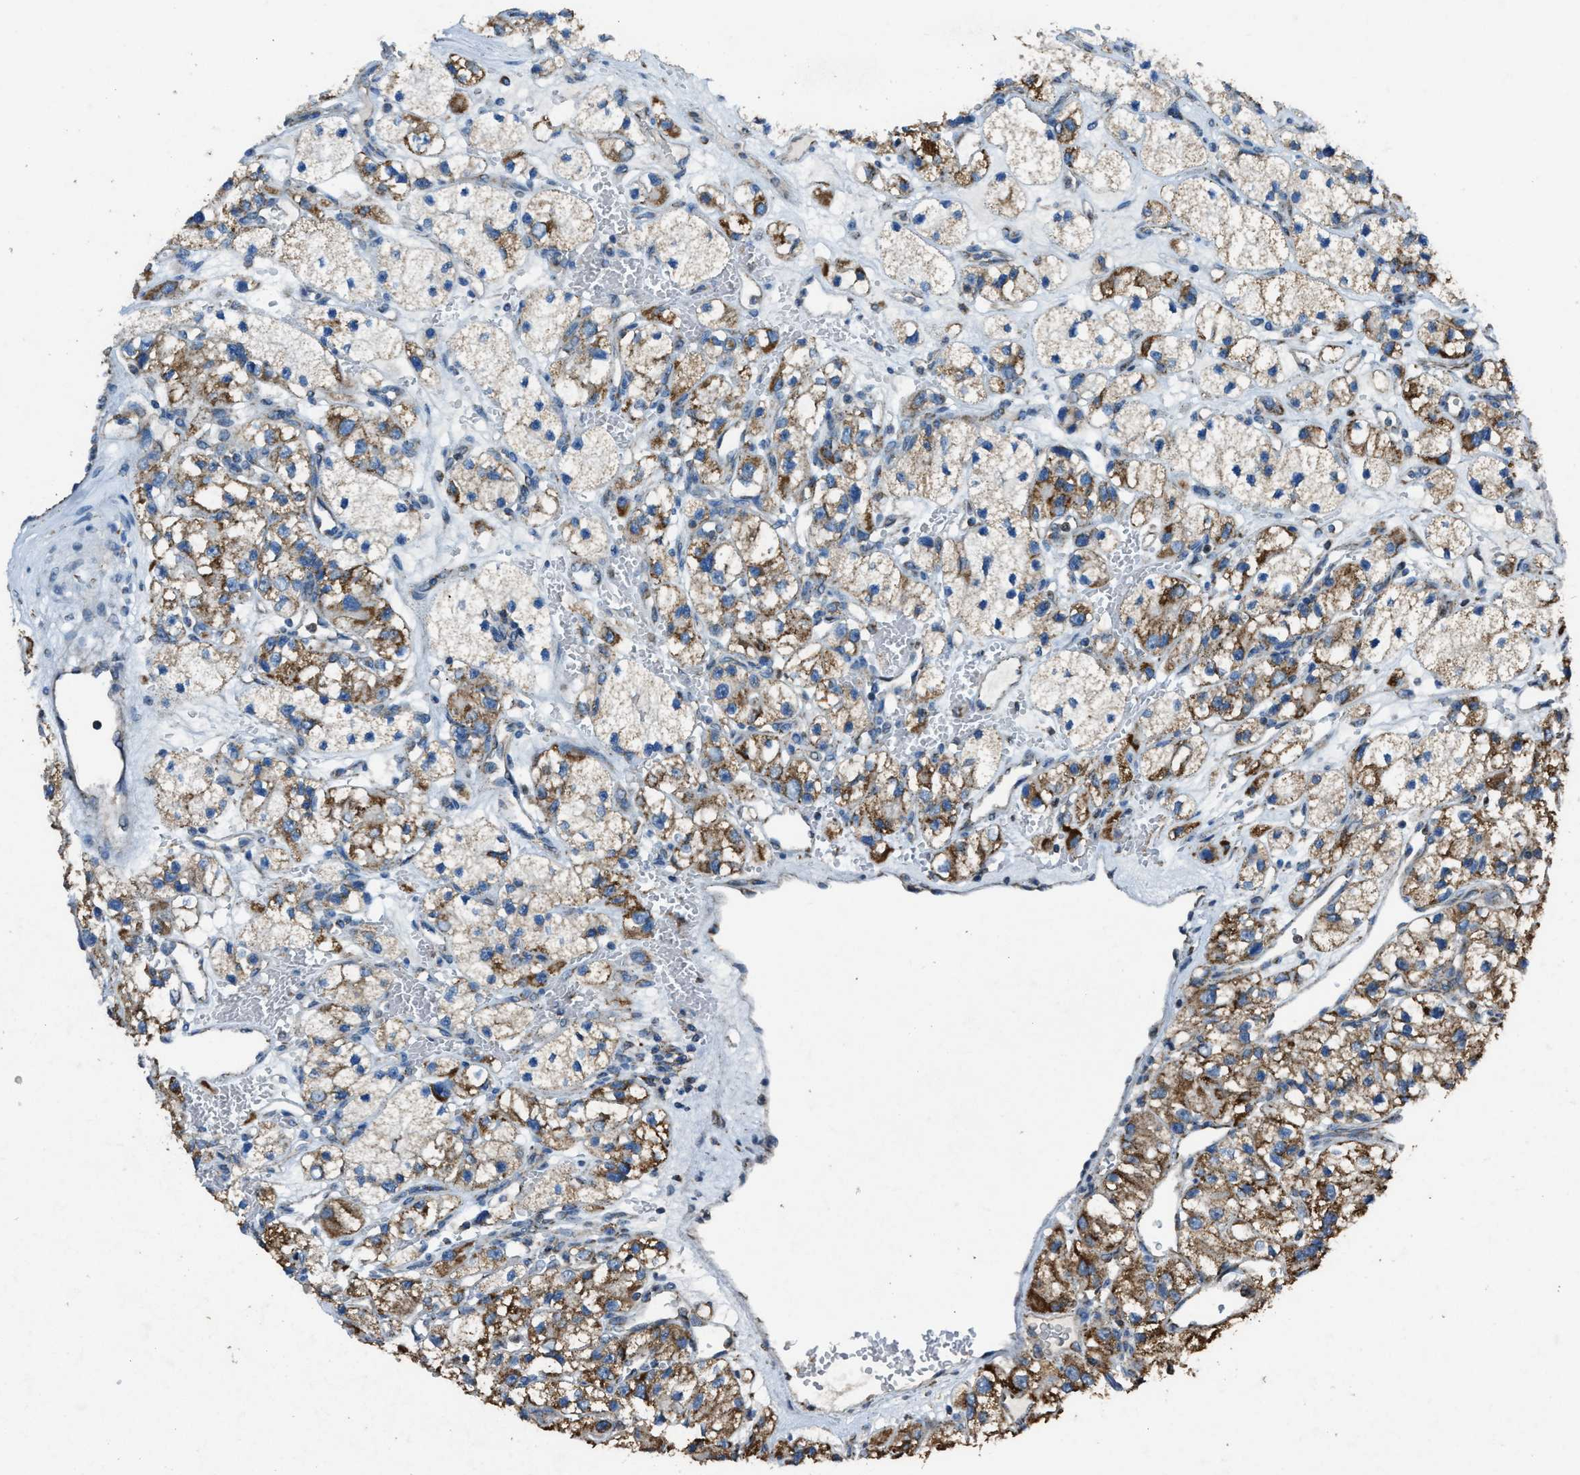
{"staining": {"intensity": "moderate", "quantity": ">75%", "location": "cytoplasmic/membranous"}, "tissue": "renal cancer", "cell_type": "Tumor cells", "image_type": "cancer", "snomed": [{"axis": "morphology", "description": "Adenocarcinoma, NOS"}, {"axis": "topography", "description": "Kidney"}], "caption": "DAB immunohistochemical staining of renal adenocarcinoma displays moderate cytoplasmic/membranous protein expression in about >75% of tumor cells.", "gene": "SLC25A11", "patient": {"sex": "female", "age": 57}}